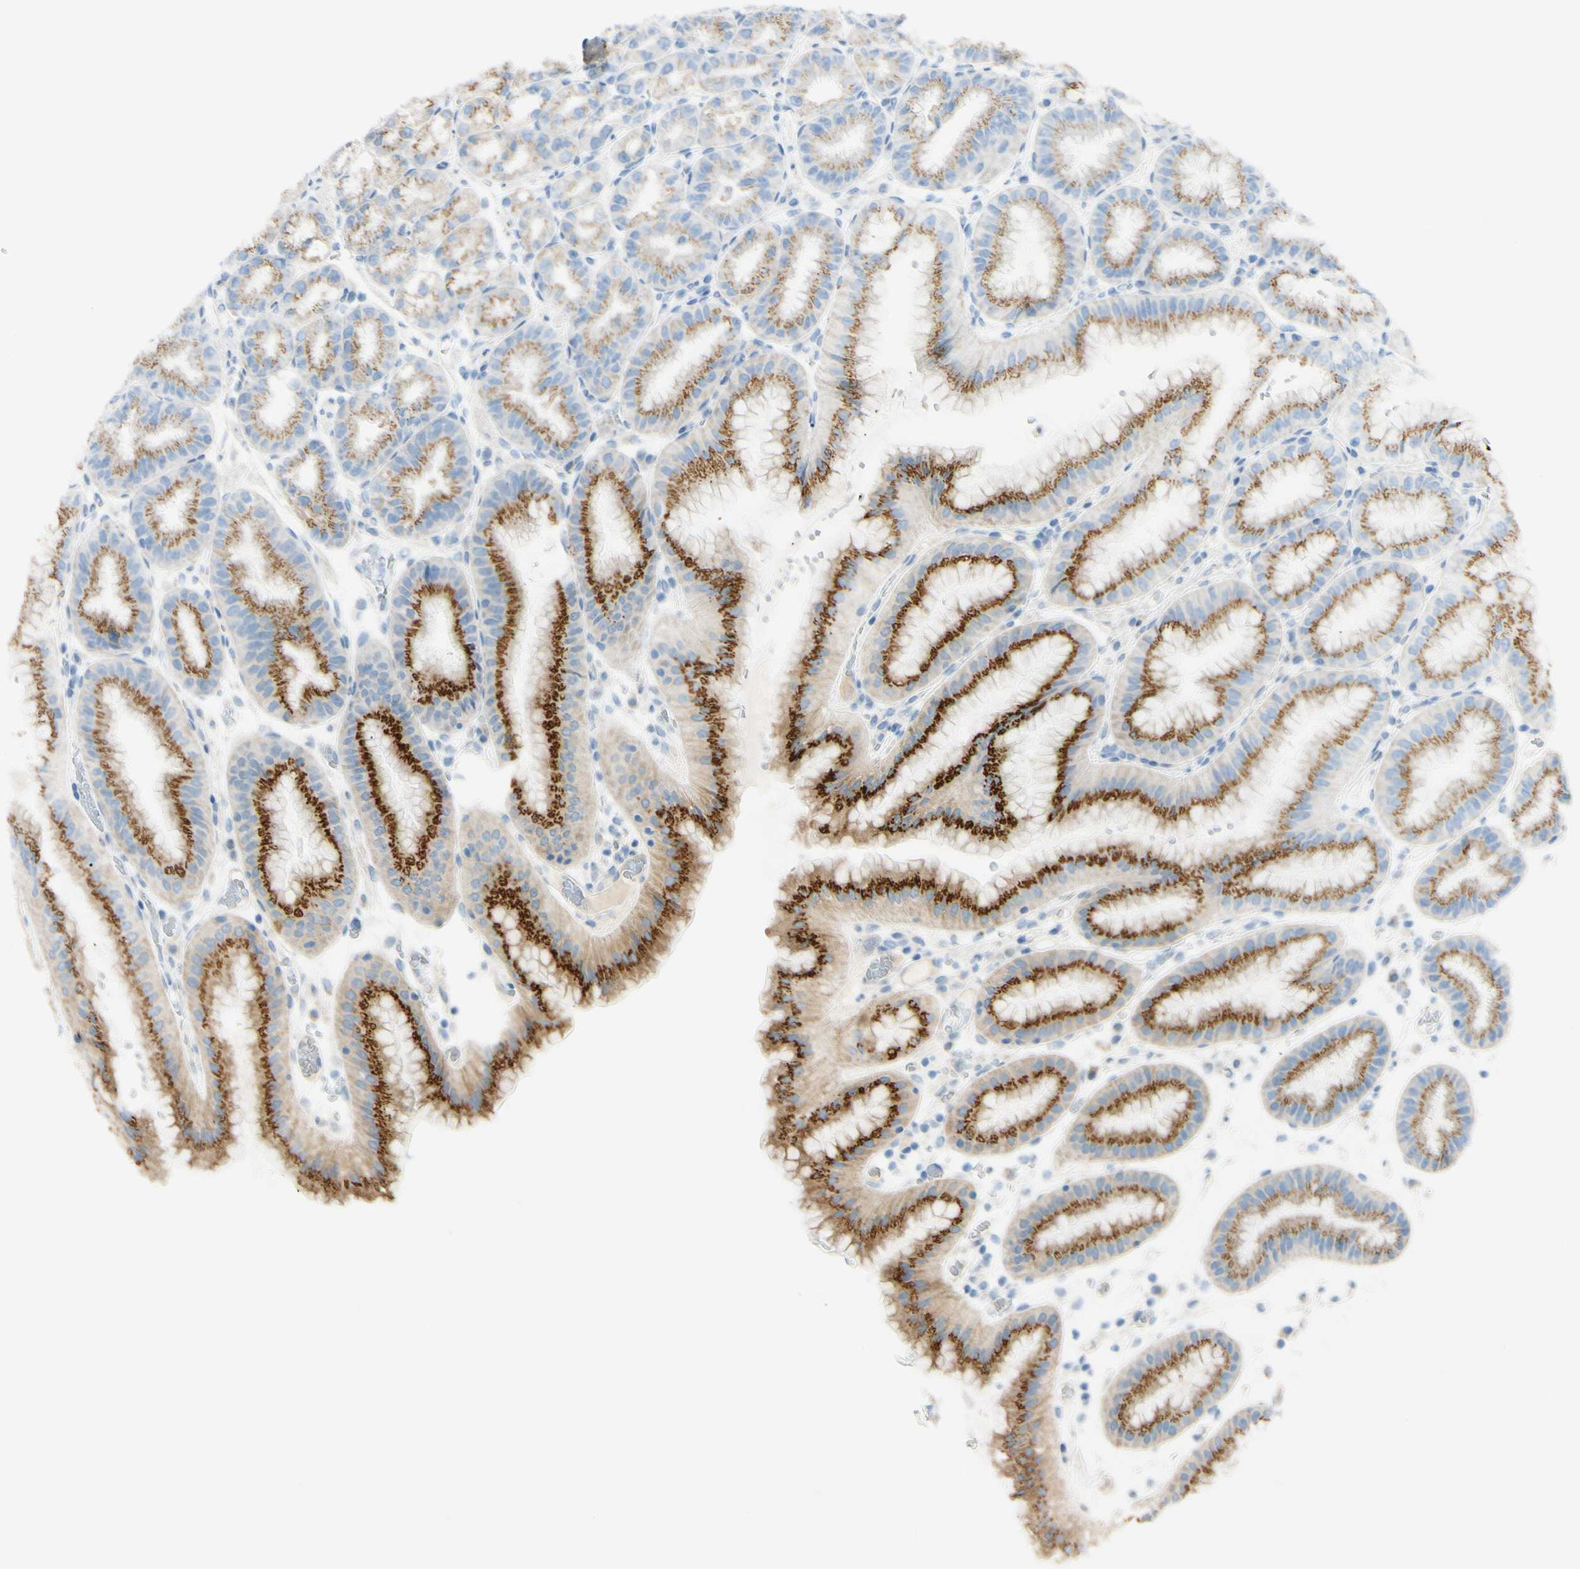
{"staining": {"intensity": "strong", "quantity": ">75%", "location": "cytoplasmic/membranous"}, "tissue": "stomach", "cell_type": "Glandular cells", "image_type": "normal", "snomed": [{"axis": "morphology", "description": "Normal tissue, NOS"}, {"axis": "topography", "description": "Stomach, lower"}], "caption": "Glandular cells exhibit high levels of strong cytoplasmic/membranous positivity in about >75% of cells in normal stomach. (DAB (3,3'-diaminobenzidine) IHC with brightfield microscopy, high magnification).", "gene": "GALNT5", "patient": {"sex": "male", "age": 71}}